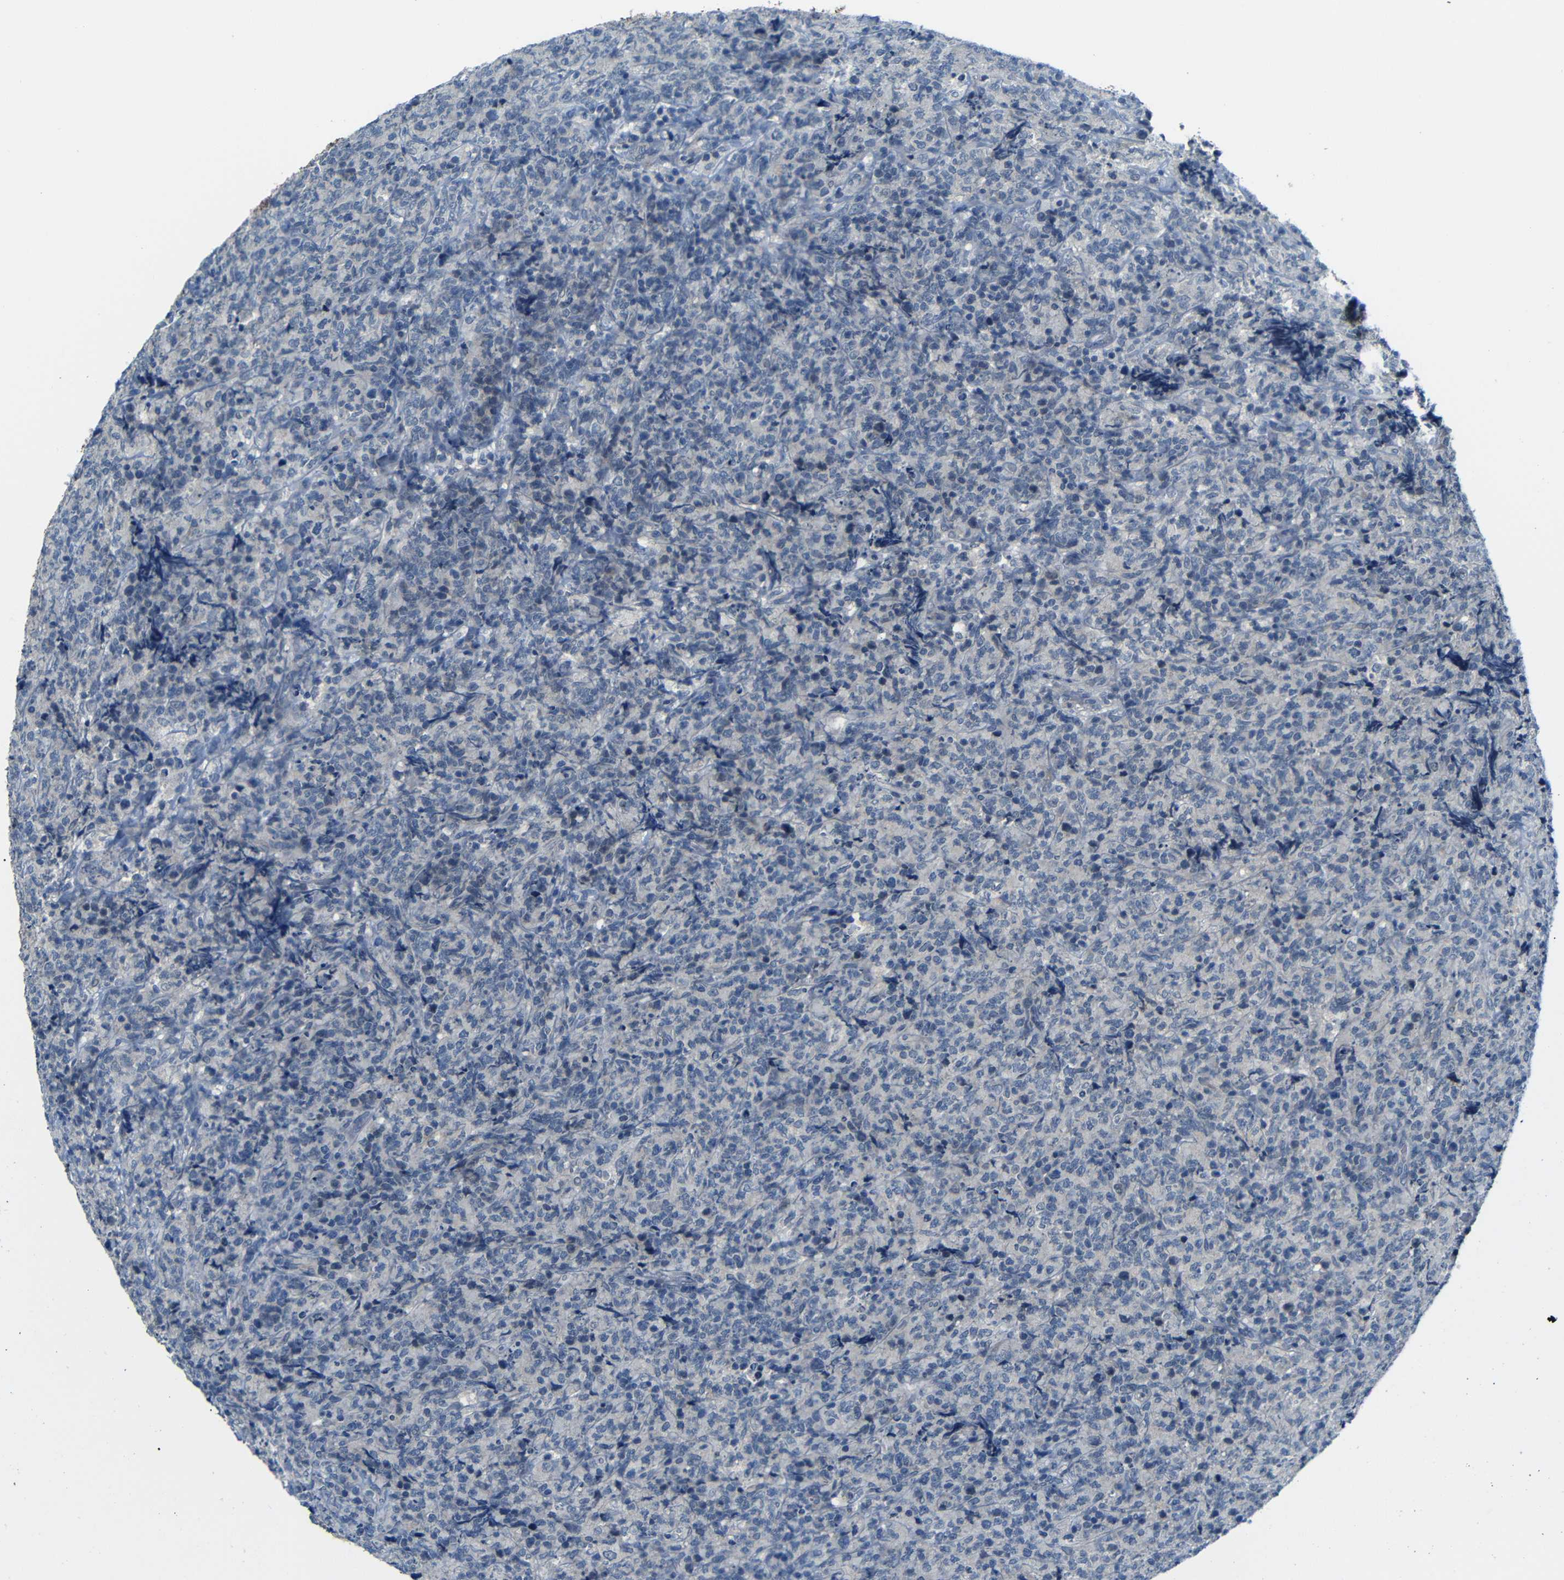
{"staining": {"intensity": "negative", "quantity": "none", "location": "none"}, "tissue": "lymphoma", "cell_type": "Tumor cells", "image_type": "cancer", "snomed": [{"axis": "morphology", "description": "Malignant lymphoma, non-Hodgkin's type, High grade"}, {"axis": "topography", "description": "Tonsil"}], "caption": "A photomicrograph of lymphoma stained for a protein demonstrates no brown staining in tumor cells.", "gene": "ANK3", "patient": {"sex": "female", "age": 36}}